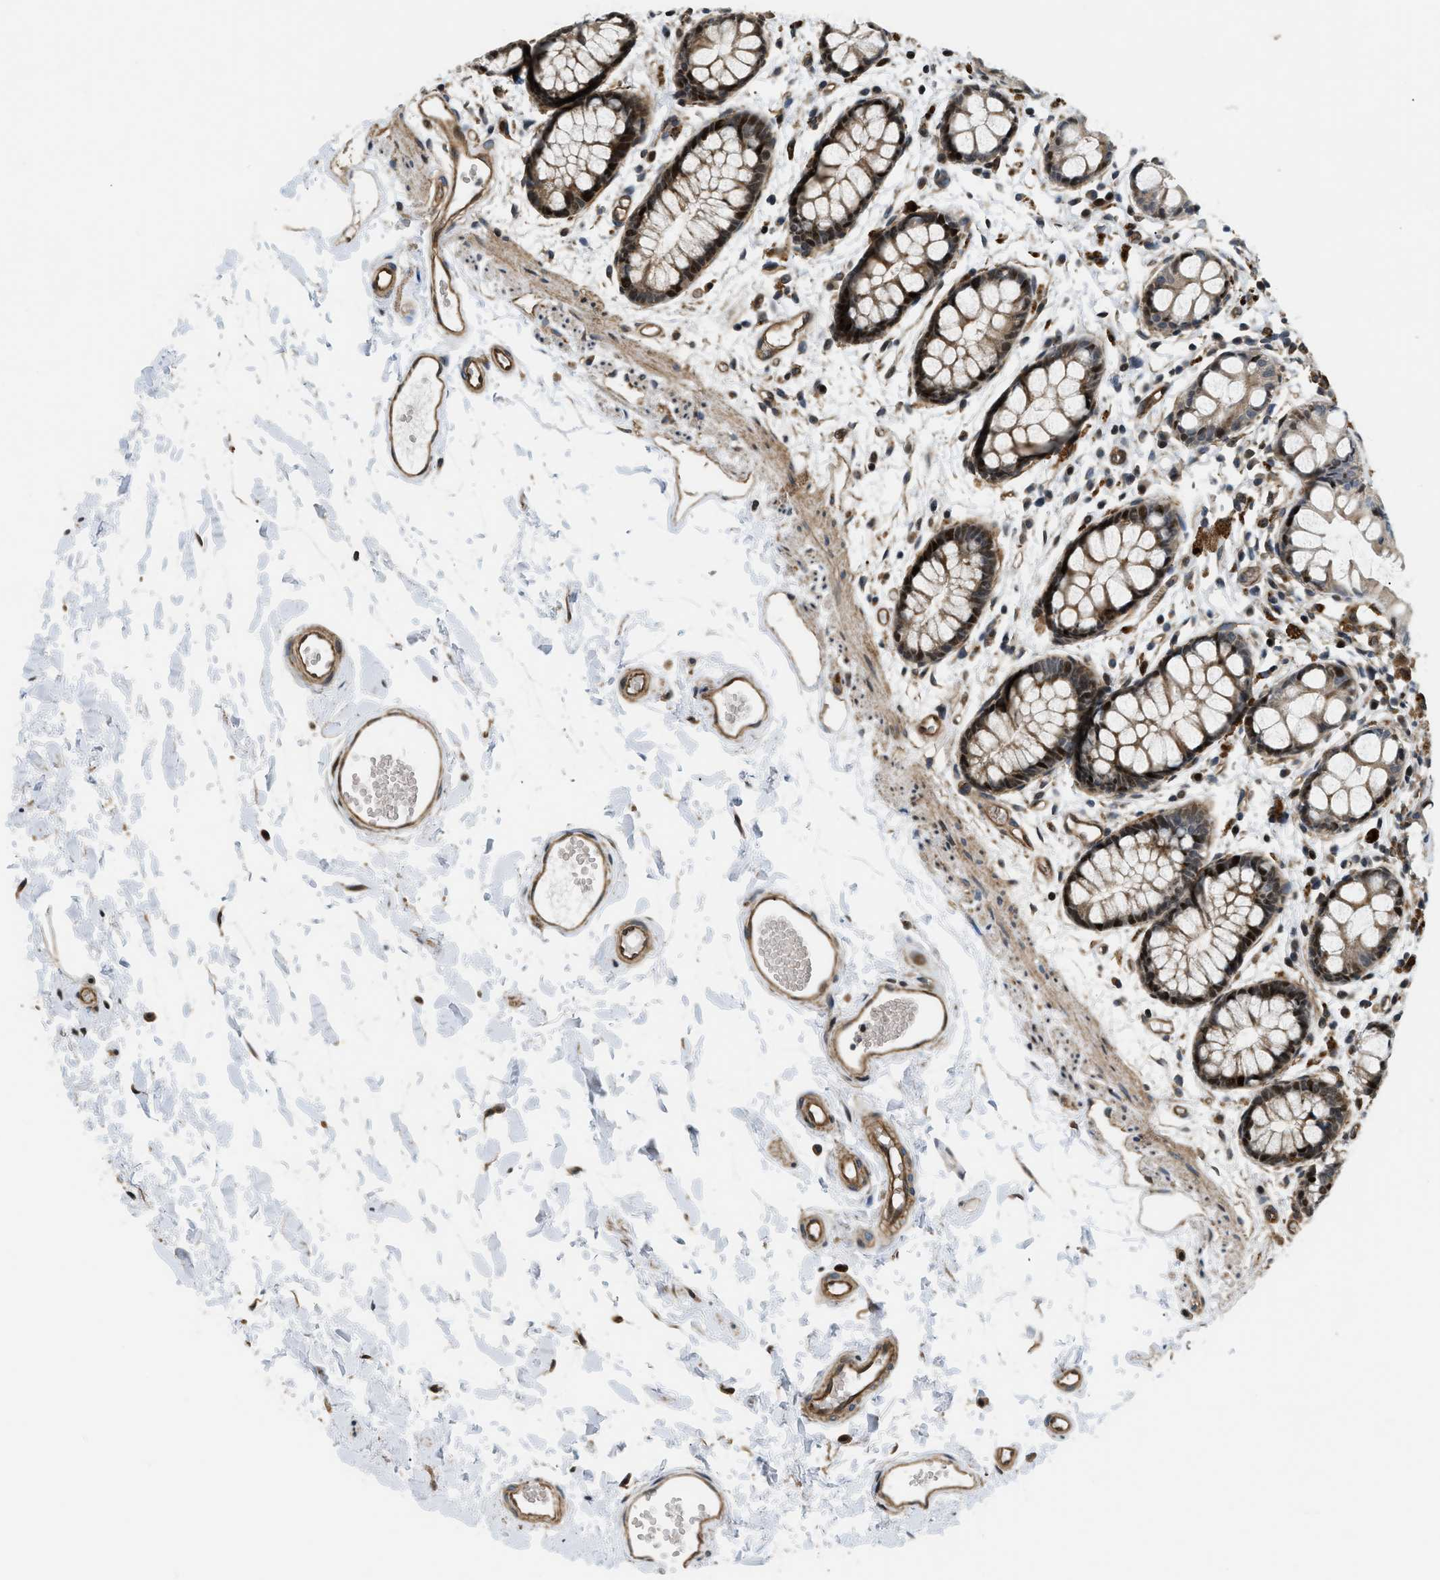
{"staining": {"intensity": "strong", "quantity": "25%-75%", "location": "cytoplasmic/membranous,nuclear"}, "tissue": "rectum", "cell_type": "Glandular cells", "image_type": "normal", "snomed": [{"axis": "morphology", "description": "Normal tissue, NOS"}, {"axis": "topography", "description": "Rectum"}], "caption": "Brown immunohistochemical staining in unremarkable human rectum displays strong cytoplasmic/membranous,nuclear expression in about 25%-75% of glandular cells.", "gene": "LTA4H", "patient": {"sex": "female", "age": 66}}